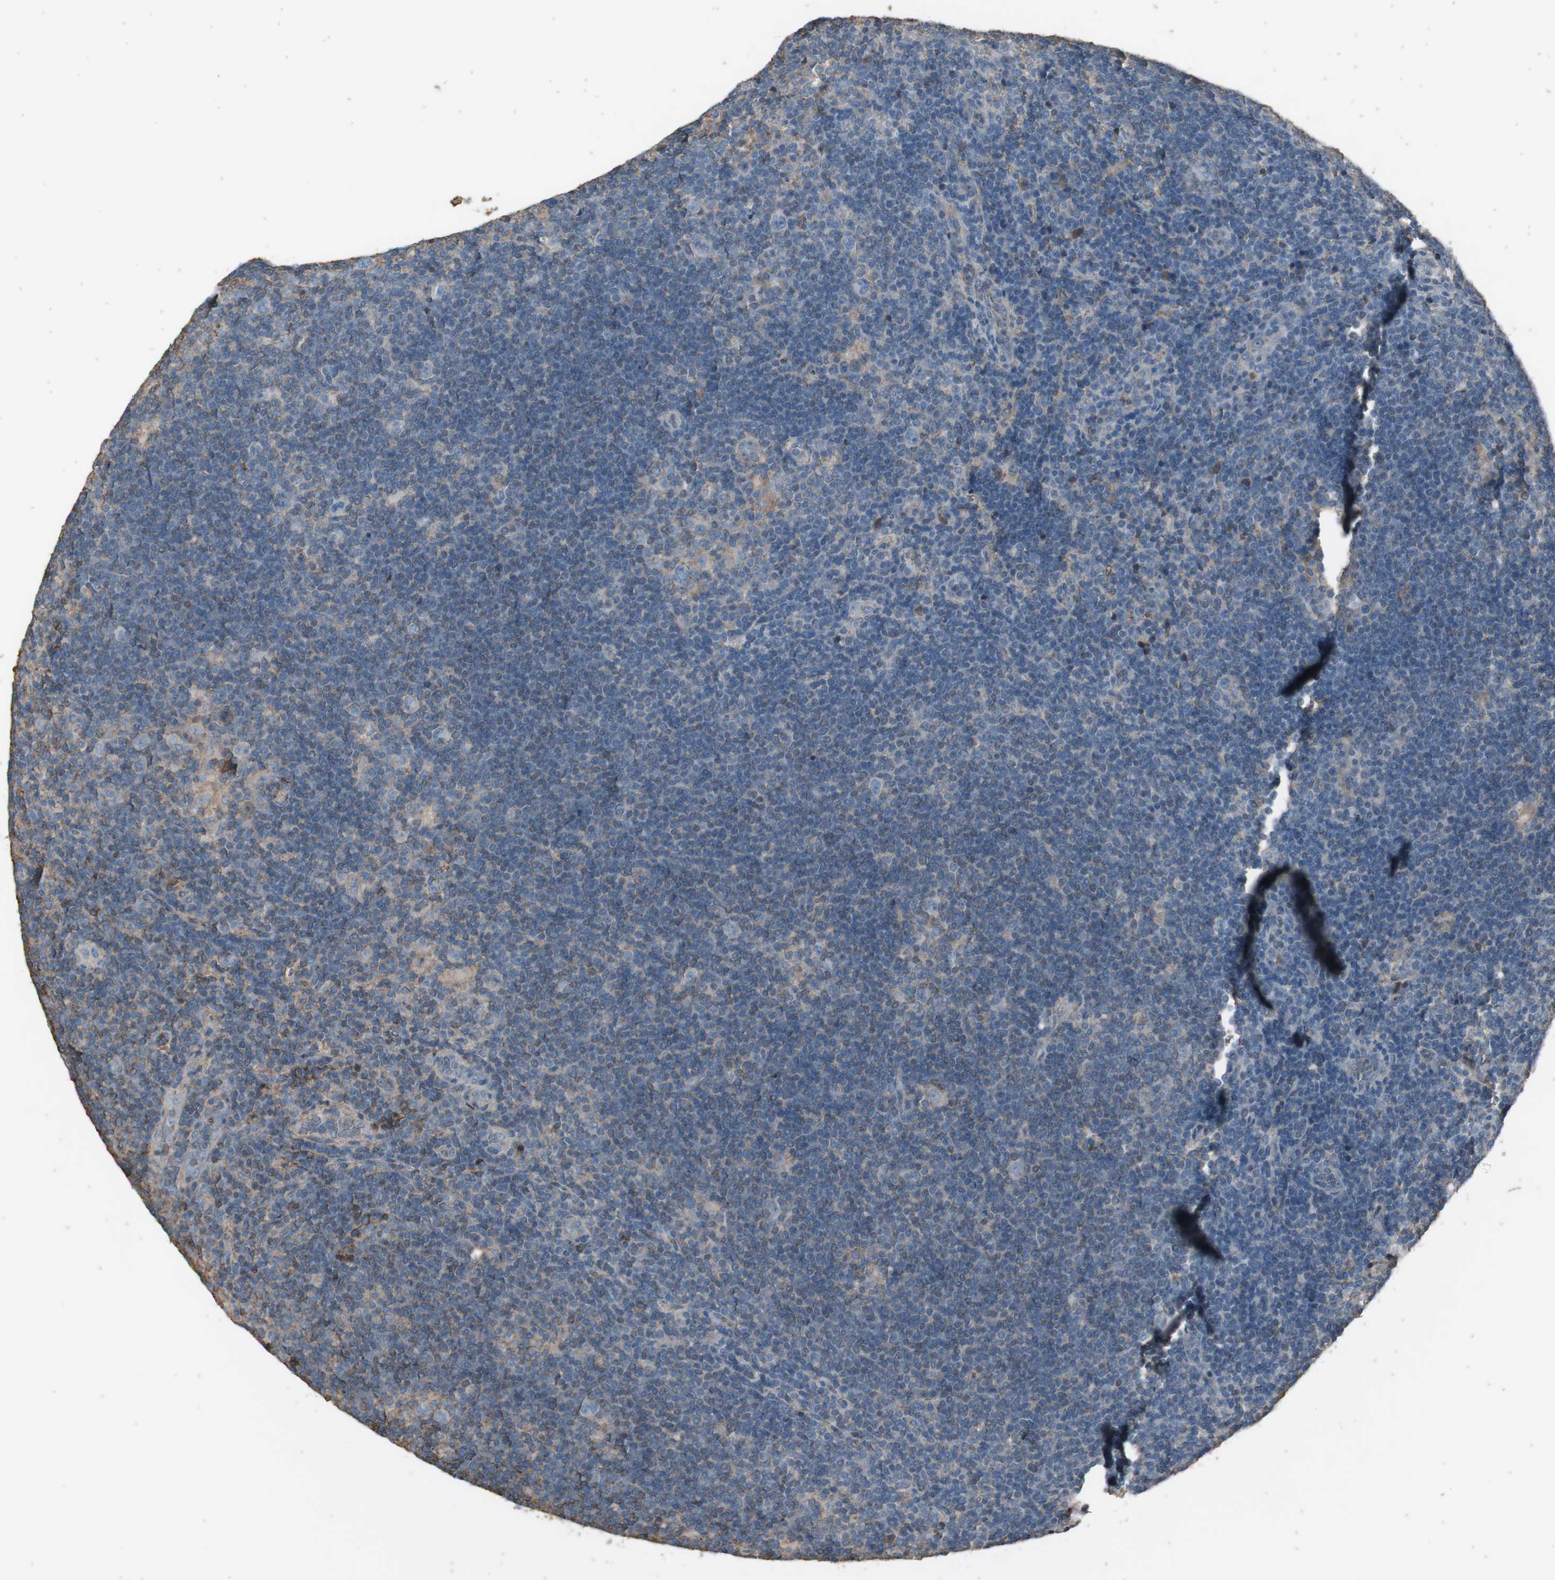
{"staining": {"intensity": "negative", "quantity": "none", "location": "none"}, "tissue": "lymphoma", "cell_type": "Tumor cells", "image_type": "cancer", "snomed": [{"axis": "morphology", "description": "Hodgkin's disease, NOS"}, {"axis": "topography", "description": "Lymph node"}], "caption": "The histopathology image exhibits no staining of tumor cells in Hodgkin's disease. (DAB (3,3'-diaminobenzidine) IHC with hematoxylin counter stain).", "gene": "MMP14", "patient": {"sex": "female", "age": 57}}